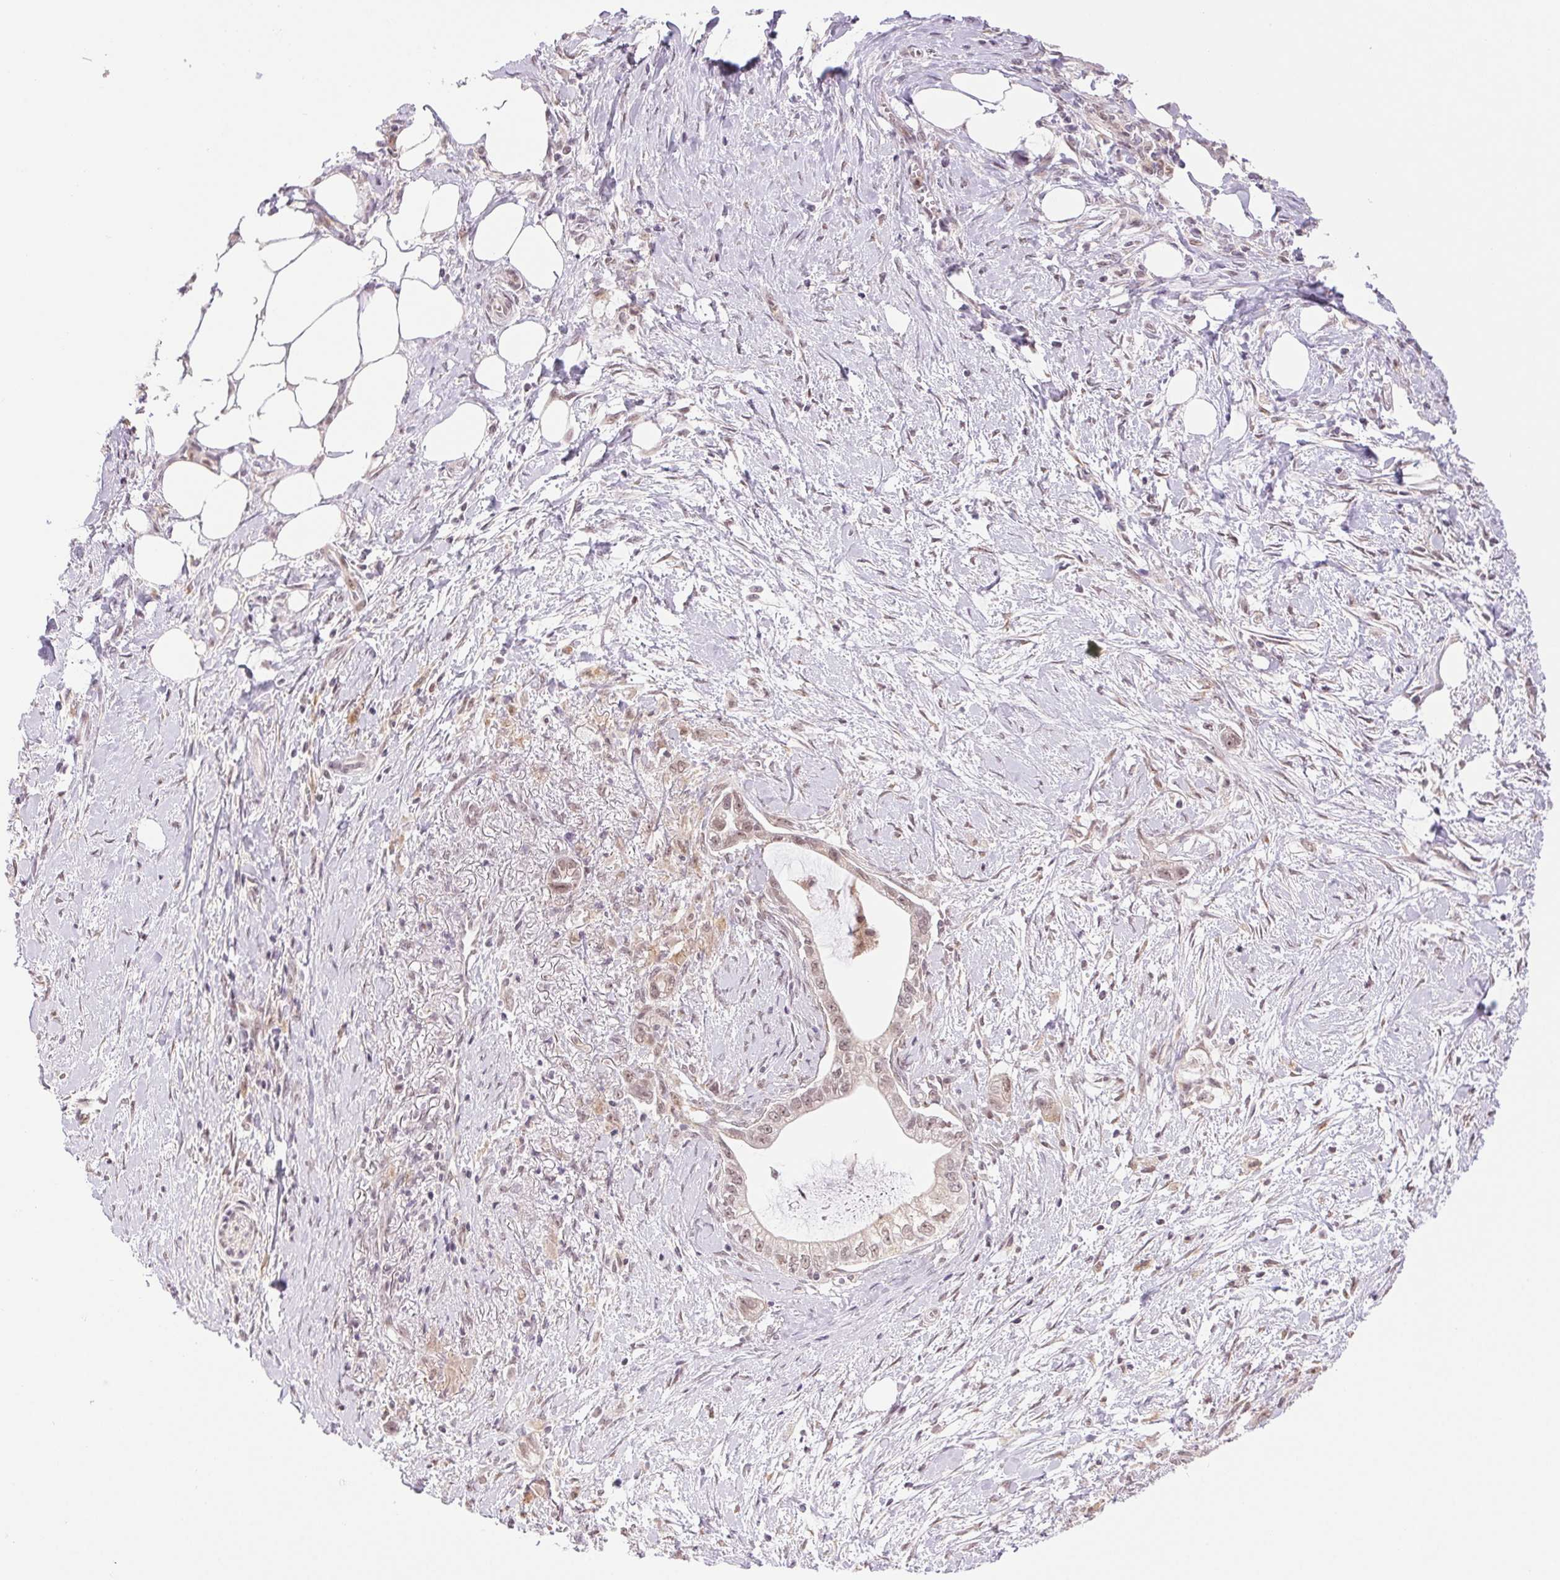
{"staining": {"intensity": "weak", "quantity": ">75%", "location": "nuclear"}, "tissue": "pancreatic cancer", "cell_type": "Tumor cells", "image_type": "cancer", "snomed": [{"axis": "morphology", "description": "Adenocarcinoma, NOS"}, {"axis": "topography", "description": "Pancreas"}], "caption": "A photomicrograph of human pancreatic cancer stained for a protein shows weak nuclear brown staining in tumor cells.", "gene": "GRHL3", "patient": {"sex": "male", "age": 70}}